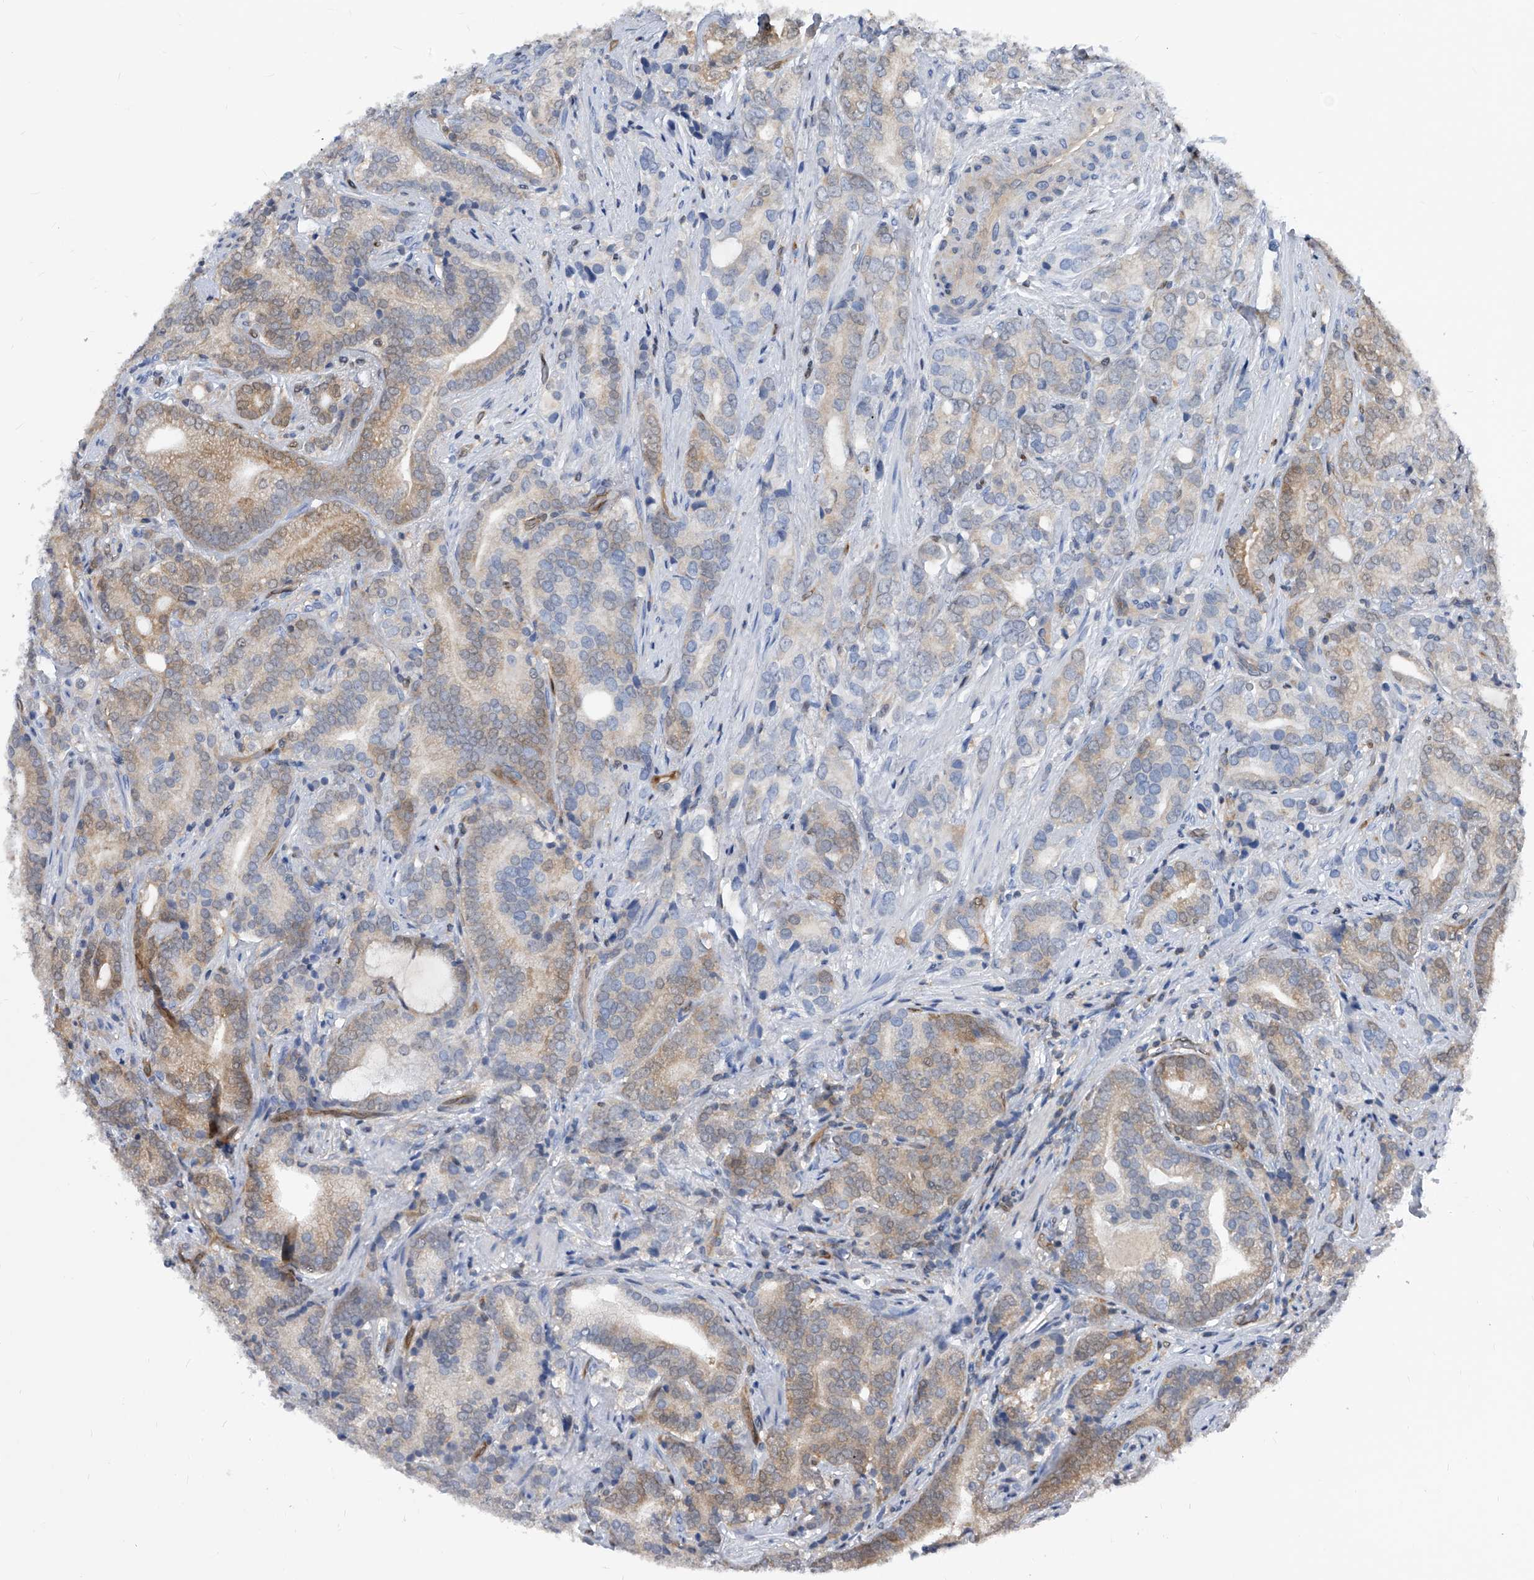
{"staining": {"intensity": "moderate", "quantity": "25%-75%", "location": "cytoplasmic/membranous"}, "tissue": "prostate cancer", "cell_type": "Tumor cells", "image_type": "cancer", "snomed": [{"axis": "morphology", "description": "Adenocarcinoma, High grade"}, {"axis": "topography", "description": "Prostate"}], "caption": "Immunohistochemical staining of prostate cancer (adenocarcinoma (high-grade)) shows moderate cytoplasmic/membranous protein staining in about 25%-75% of tumor cells.", "gene": "MAP2K6", "patient": {"sex": "male", "age": 57}}